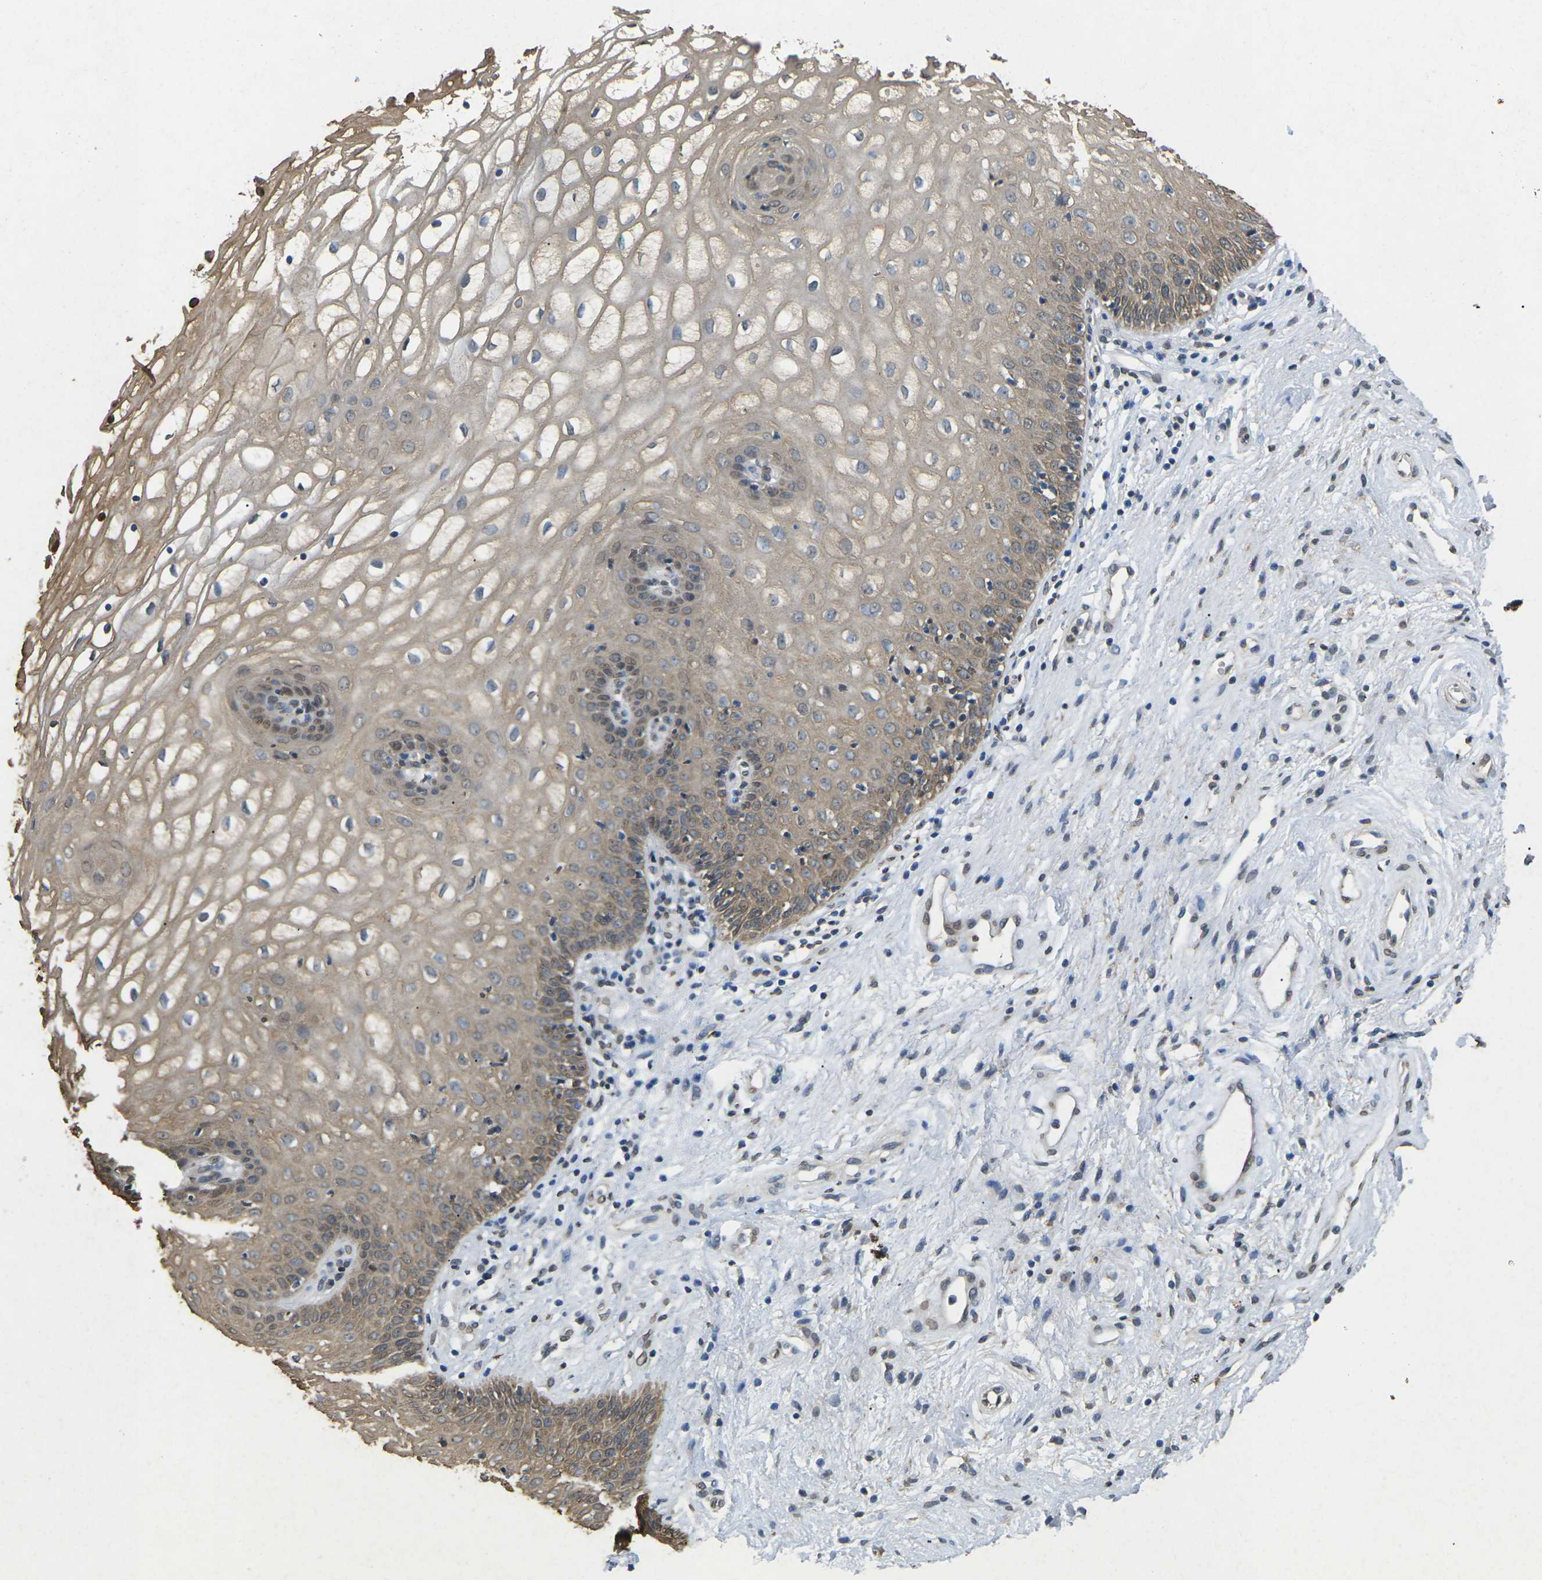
{"staining": {"intensity": "moderate", "quantity": "25%-75%", "location": "cytoplasmic/membranous"}, "tissue": "vagina", "cell_type": "Squamous epithelial cells", "image_type": "normal", "snomed": [{"axis": "morphology", "description": "Normal tissue, NOS"}, {"axis": "topography", "description": "Vagina"}], "caption": "High-magnification brightfield microscopy of benign vagina stained with DAB (3,3'-diaminobenzidine) (brown) and counterstained with hematoxylin (blue). squamous epithelial cells exhibit moderate cytoplasmic/membranous positivity is present in about25%-75% of cells.", "gene": "SCNN1B", "patient": {"sex": "female", "age": 34}}